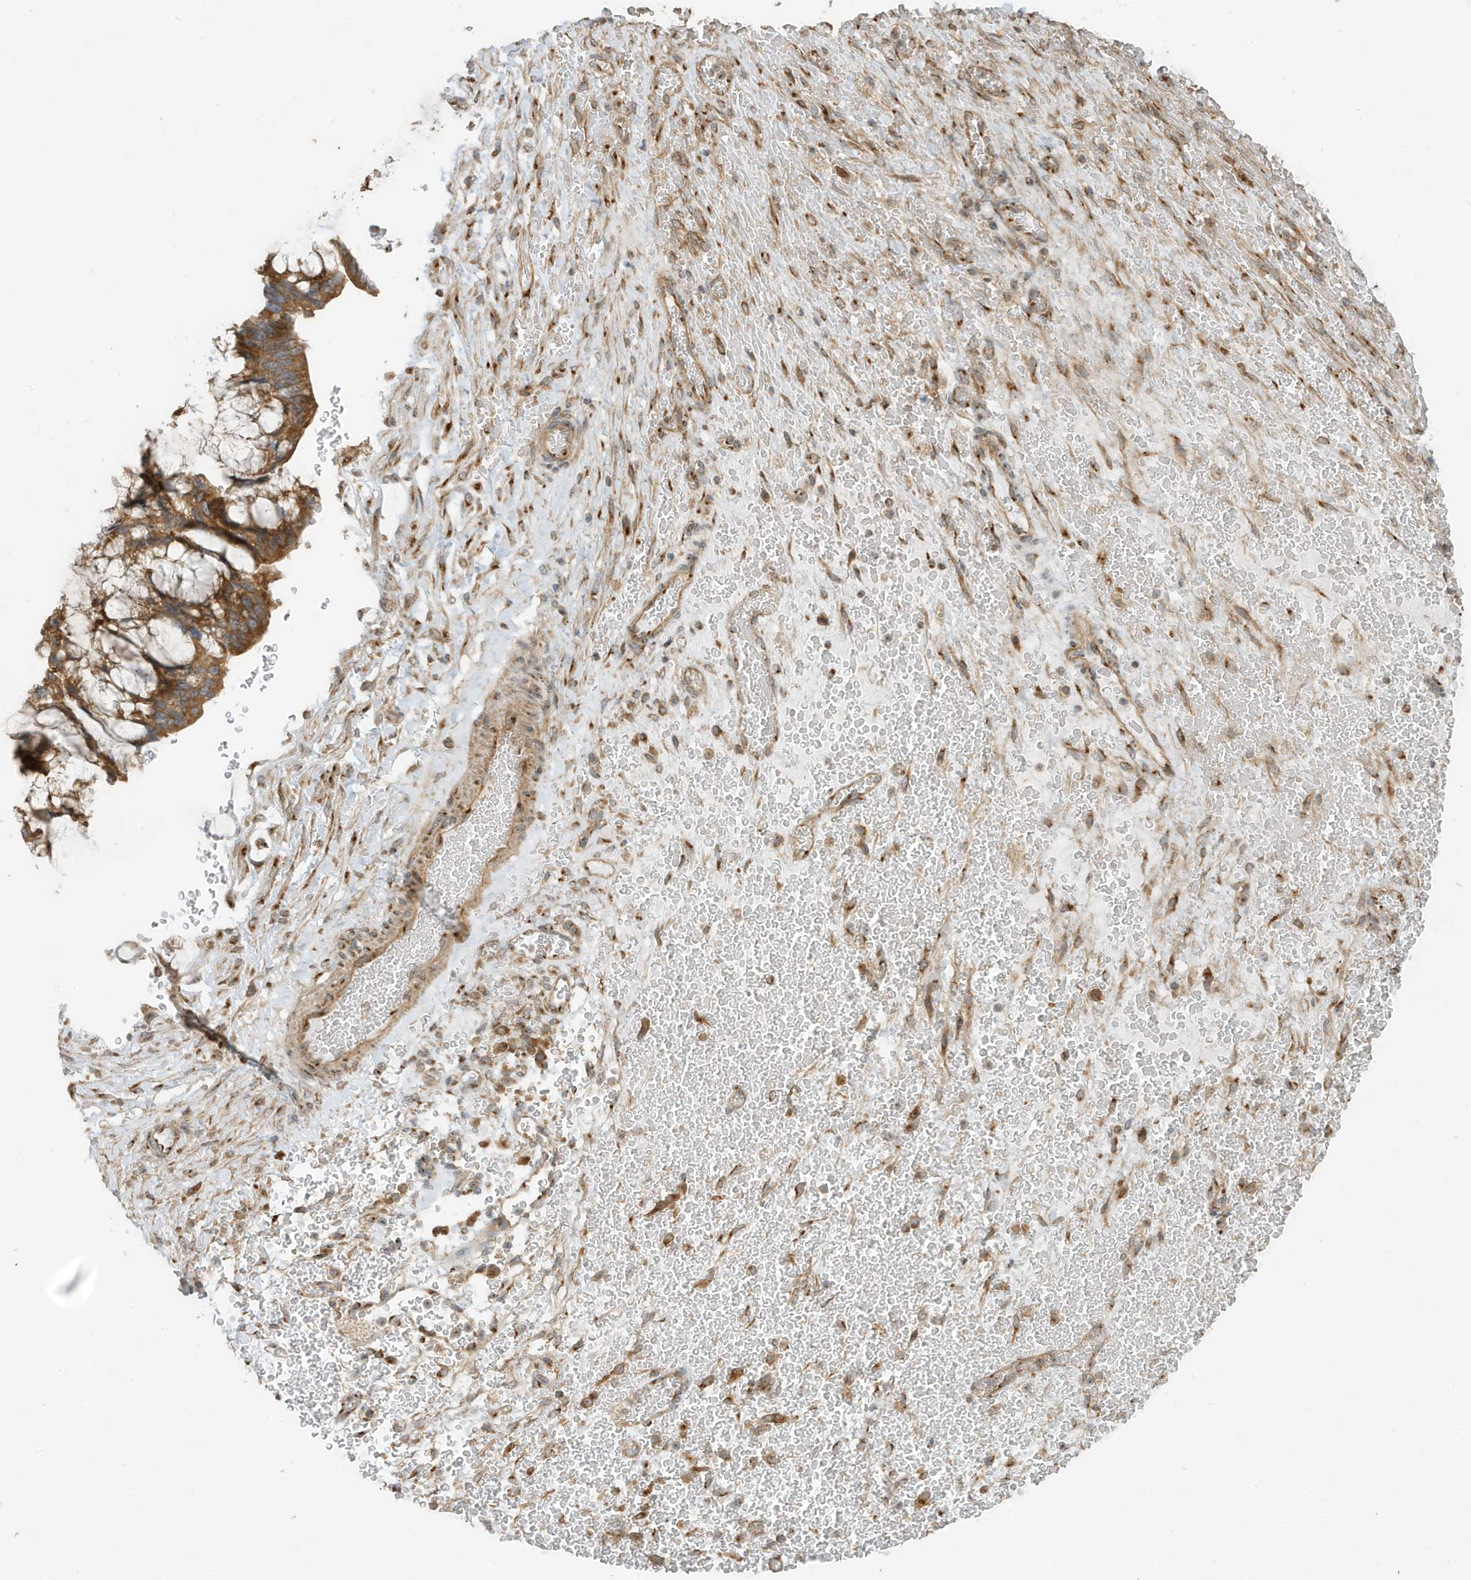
{"staining": {"intensity": "moderate", "quantity": ">75%", "location": "cytoplasmic/membranous"}, "tissue": "ovarian cancer", "cell_type": "Tumor cells", "image_type": "cancer", "snomed": [{"axis": "morphology", "description": "Cystadenocarcinoma, mucinous, NOS"}, {"axis": "topography", "description": "Ovary"}], "caption": "There is medium levels of moderate cytoplasmic/membranous expression in tumor cells of ovarian mucinous cystadenocarcinoma, as demonstrated by immunohistochemical staining (brown color).", "gene": "GOLGA4", "patient": {"sex": "female", "age": 37}}